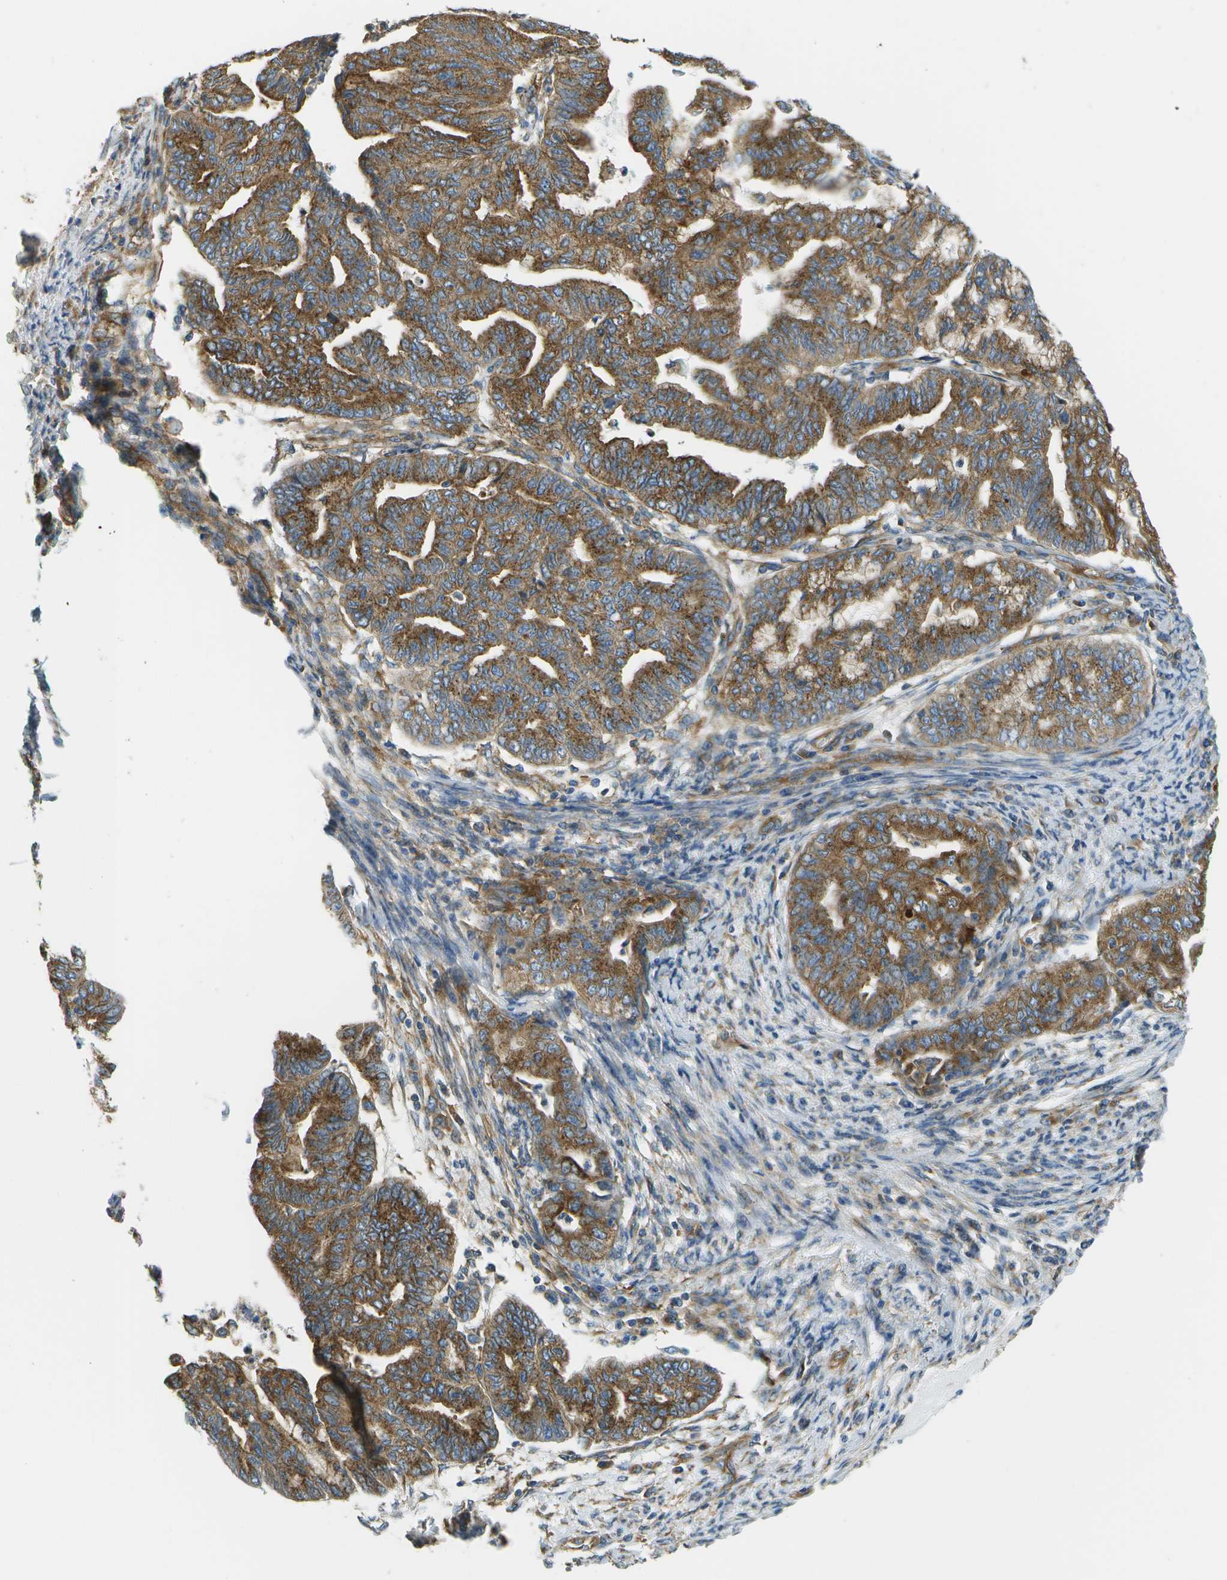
{"staining": {"intensity": "strong", "quantity": ">75%", "location": "cytoplasmic/membranous"}, "tissue": "endometrial cancer", "cell_type": "Tumor cells", "image_type": "cancer", "snomed": [{"axis": "morphology", "description": "Adenocarcinoma, NOS"}, {"axis": "topography", "description": "Endometrium"}], "caption": "Endometrial cancer (adenocarcinoma) stained with DAB immunohistochemistry reveals high levels of strong cytoplasmic/membranous staining in approximately >75% of tumor cells.", "gene": "CLTC", "patient": {"sex": "female", "age": 79}}